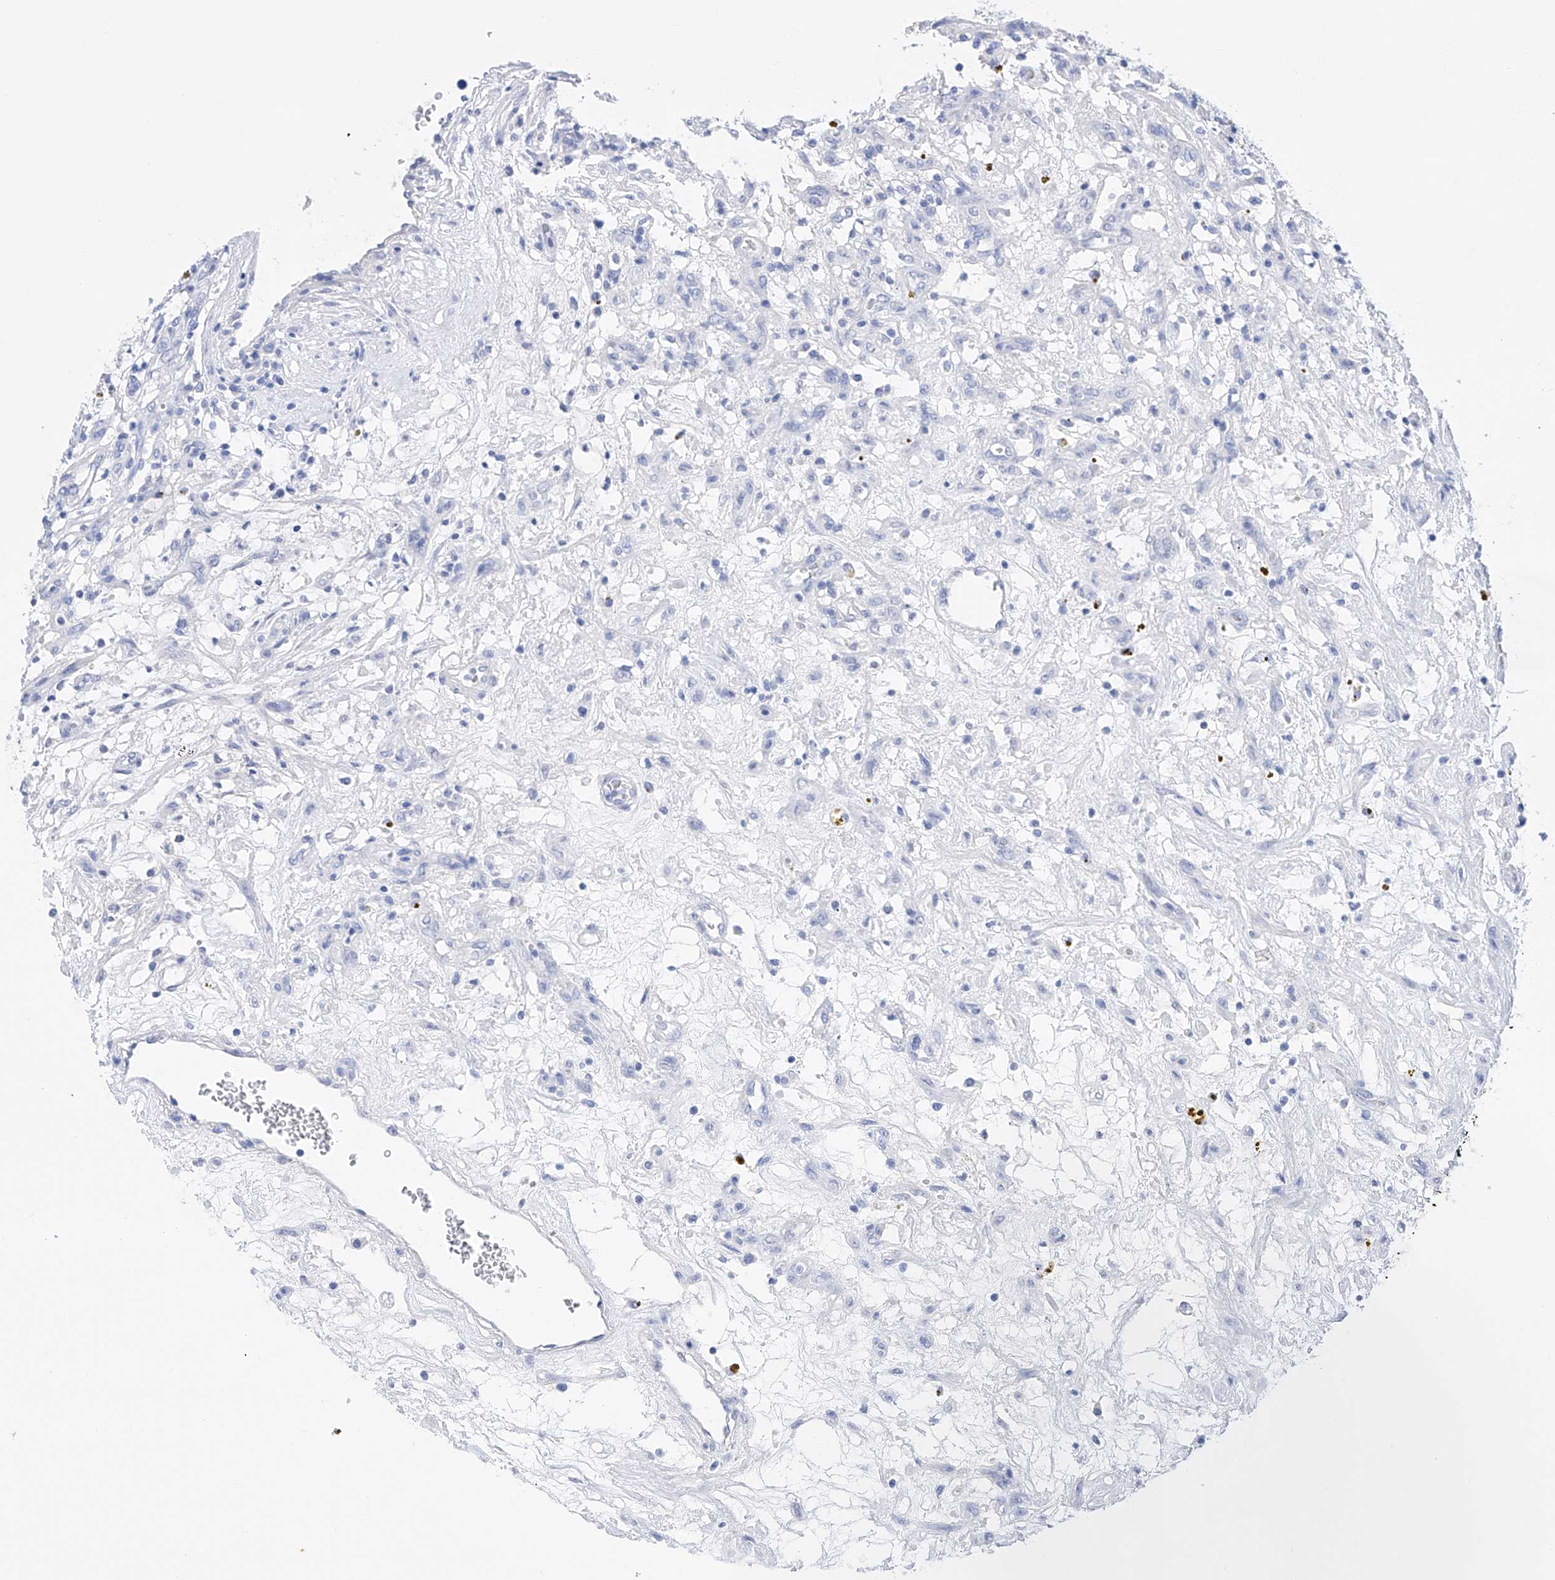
{"staining": {"intensity": "negative", "quantity": "none", "location": "none"}, "tissue": "renal cancer", "cell_type": "Tumor cells", "image_type": "cancer", "snomed": [{"axis": "morphology", "description": "Adenocarcinoma, NOS"}, {"axis": "topography", "description": "Kidney"}], "caption": "Renal cancer was stained to show a protein in brown. There is no significant expression in tumor cells.", "gene": "FLG", "patient": {"sex": "female", "age": 57}}